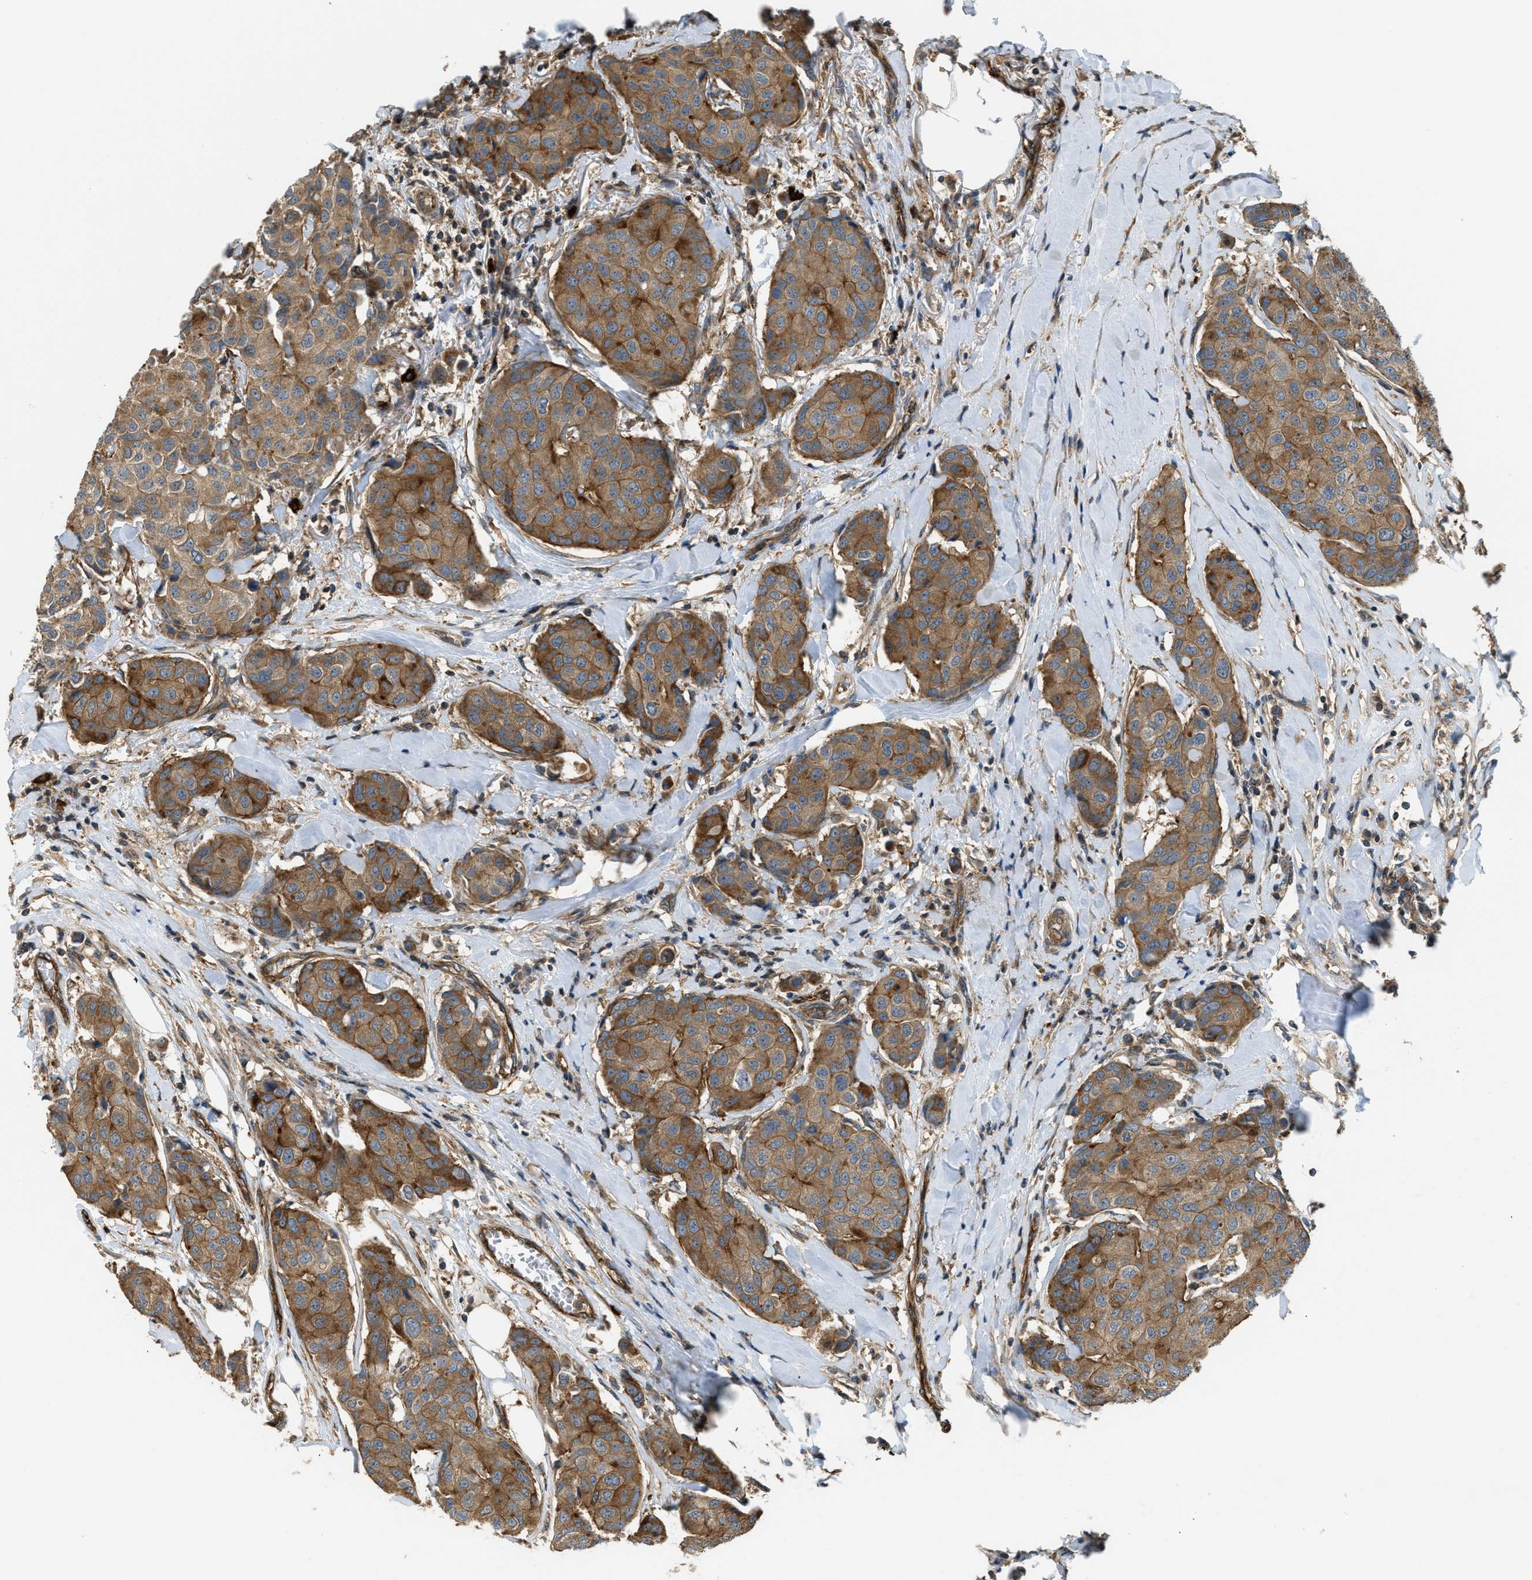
{"staining": {"intensity": "moderate", "quantity": ">75%", "location": "cytoplasmic/membranous"}, "tissue": "breast cancer", "cell_type": "Tumor cells", "image_type": "cancer", "snomed": [{"axis": "morphology", "description": "Duct carcinoma"}, {"axis": "topography", "description": "Breast"}], "caption": "This micrograph demonstrates IHC staining of human breast cancer (invasive ductal carcinoma), with medium moderate cytoplasmic/membranous expression in approximately >75% of tumor cells.", "gene": "BAG4", "patient": {"sex": "female", "age": 80}}